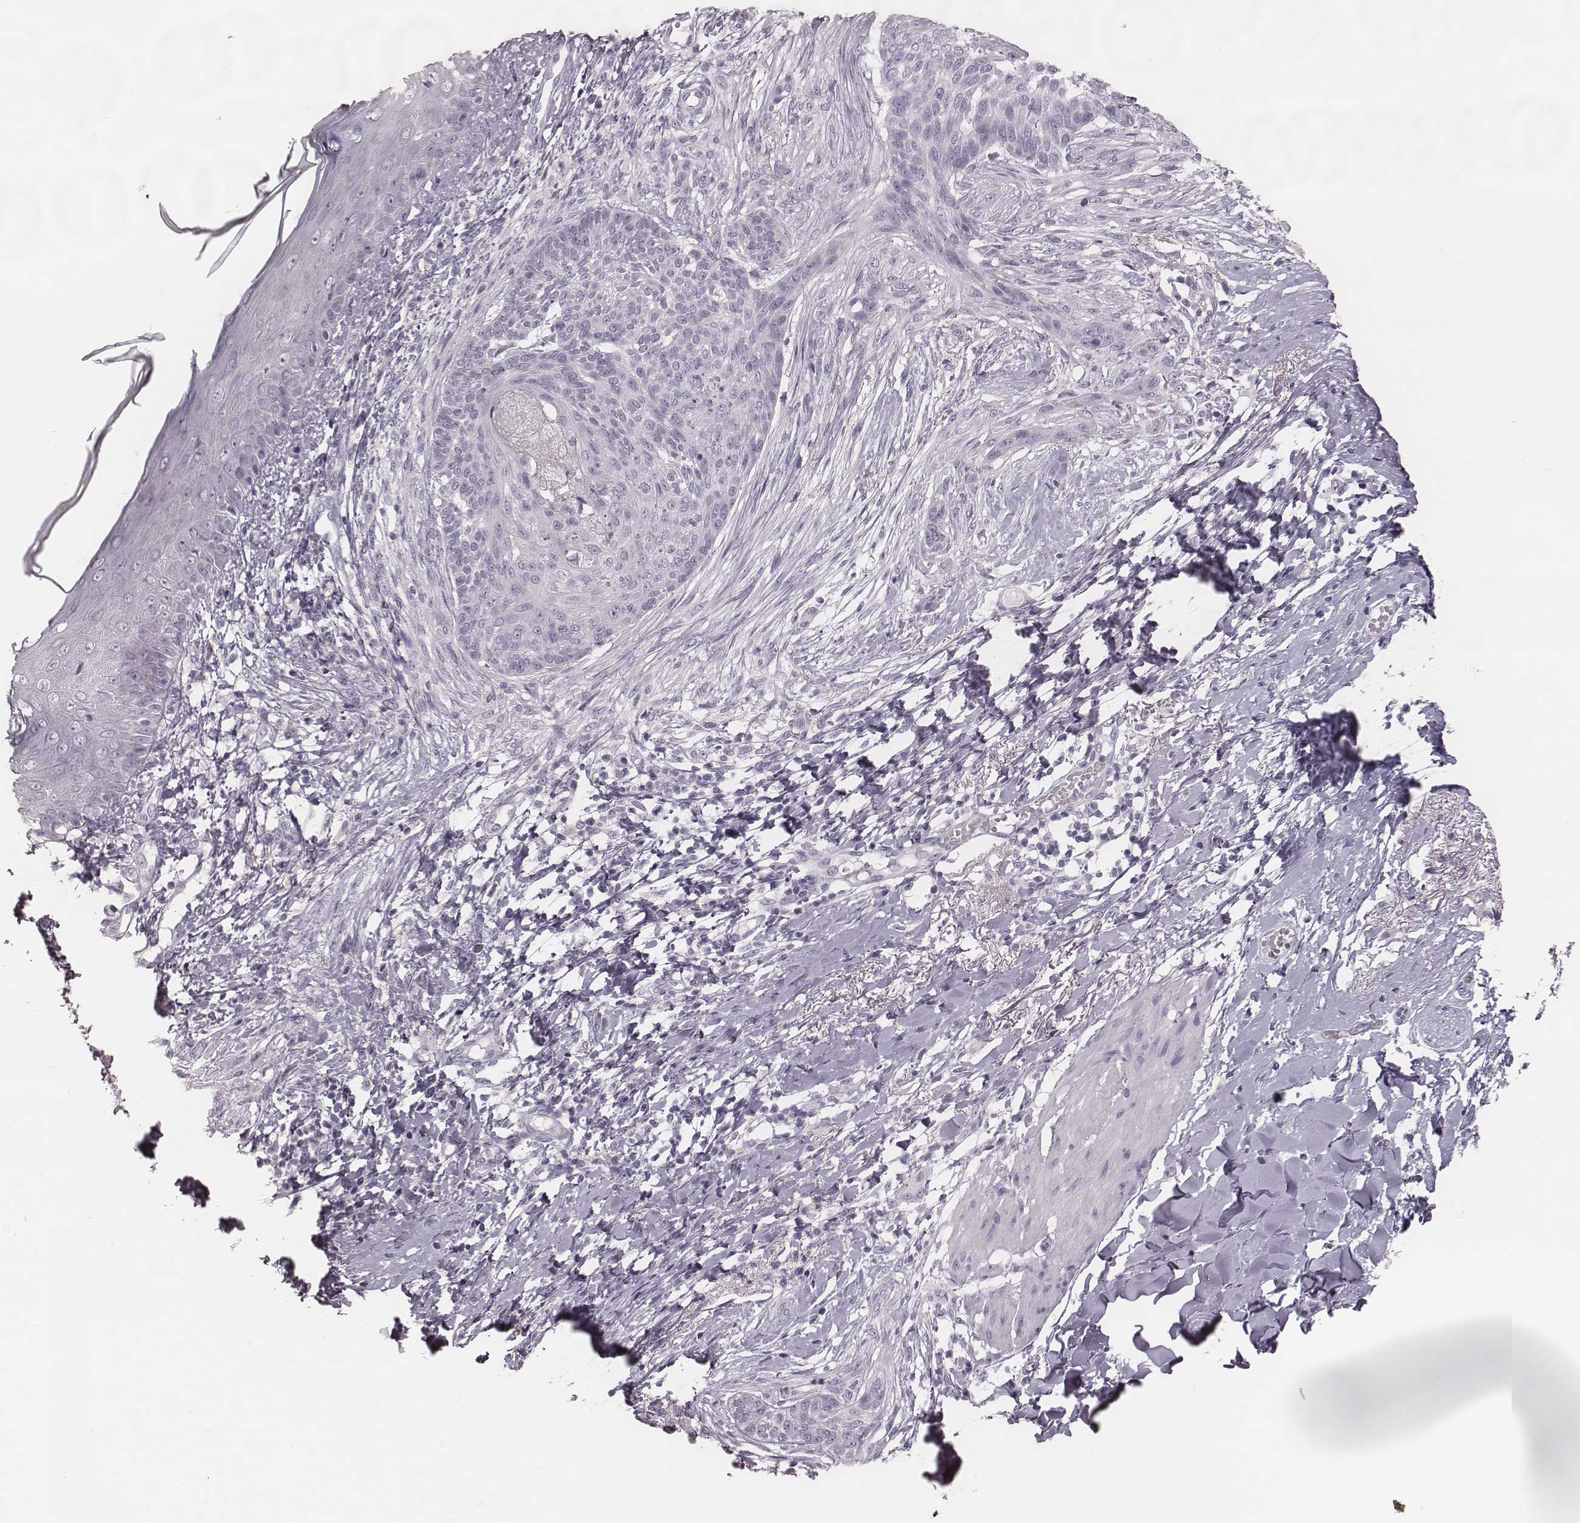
{"staining": {"intensity": "negative", "quantity": "none", "location": "none"}, "tissue": "skin cancer", "cell_type": "Tumor cells", "image_type": "cancer", "snomed": [{"axis": "morphology", "description": "Normal tissue, NOS"}, {"axis": "morphology", "description": "Basal cell carcinoma"}, {"axis": "topography", "description": "Skin"}], "caption": "This micrograph is of skin basal cell carcinoma stained with immunohistochemistry (IHC) to label a protein in brown with the nuclei are counter-stained blue. There is no staining in tumor cells.", "gene": "SPA17", "patient": {"sex": "male", "age": 84}}